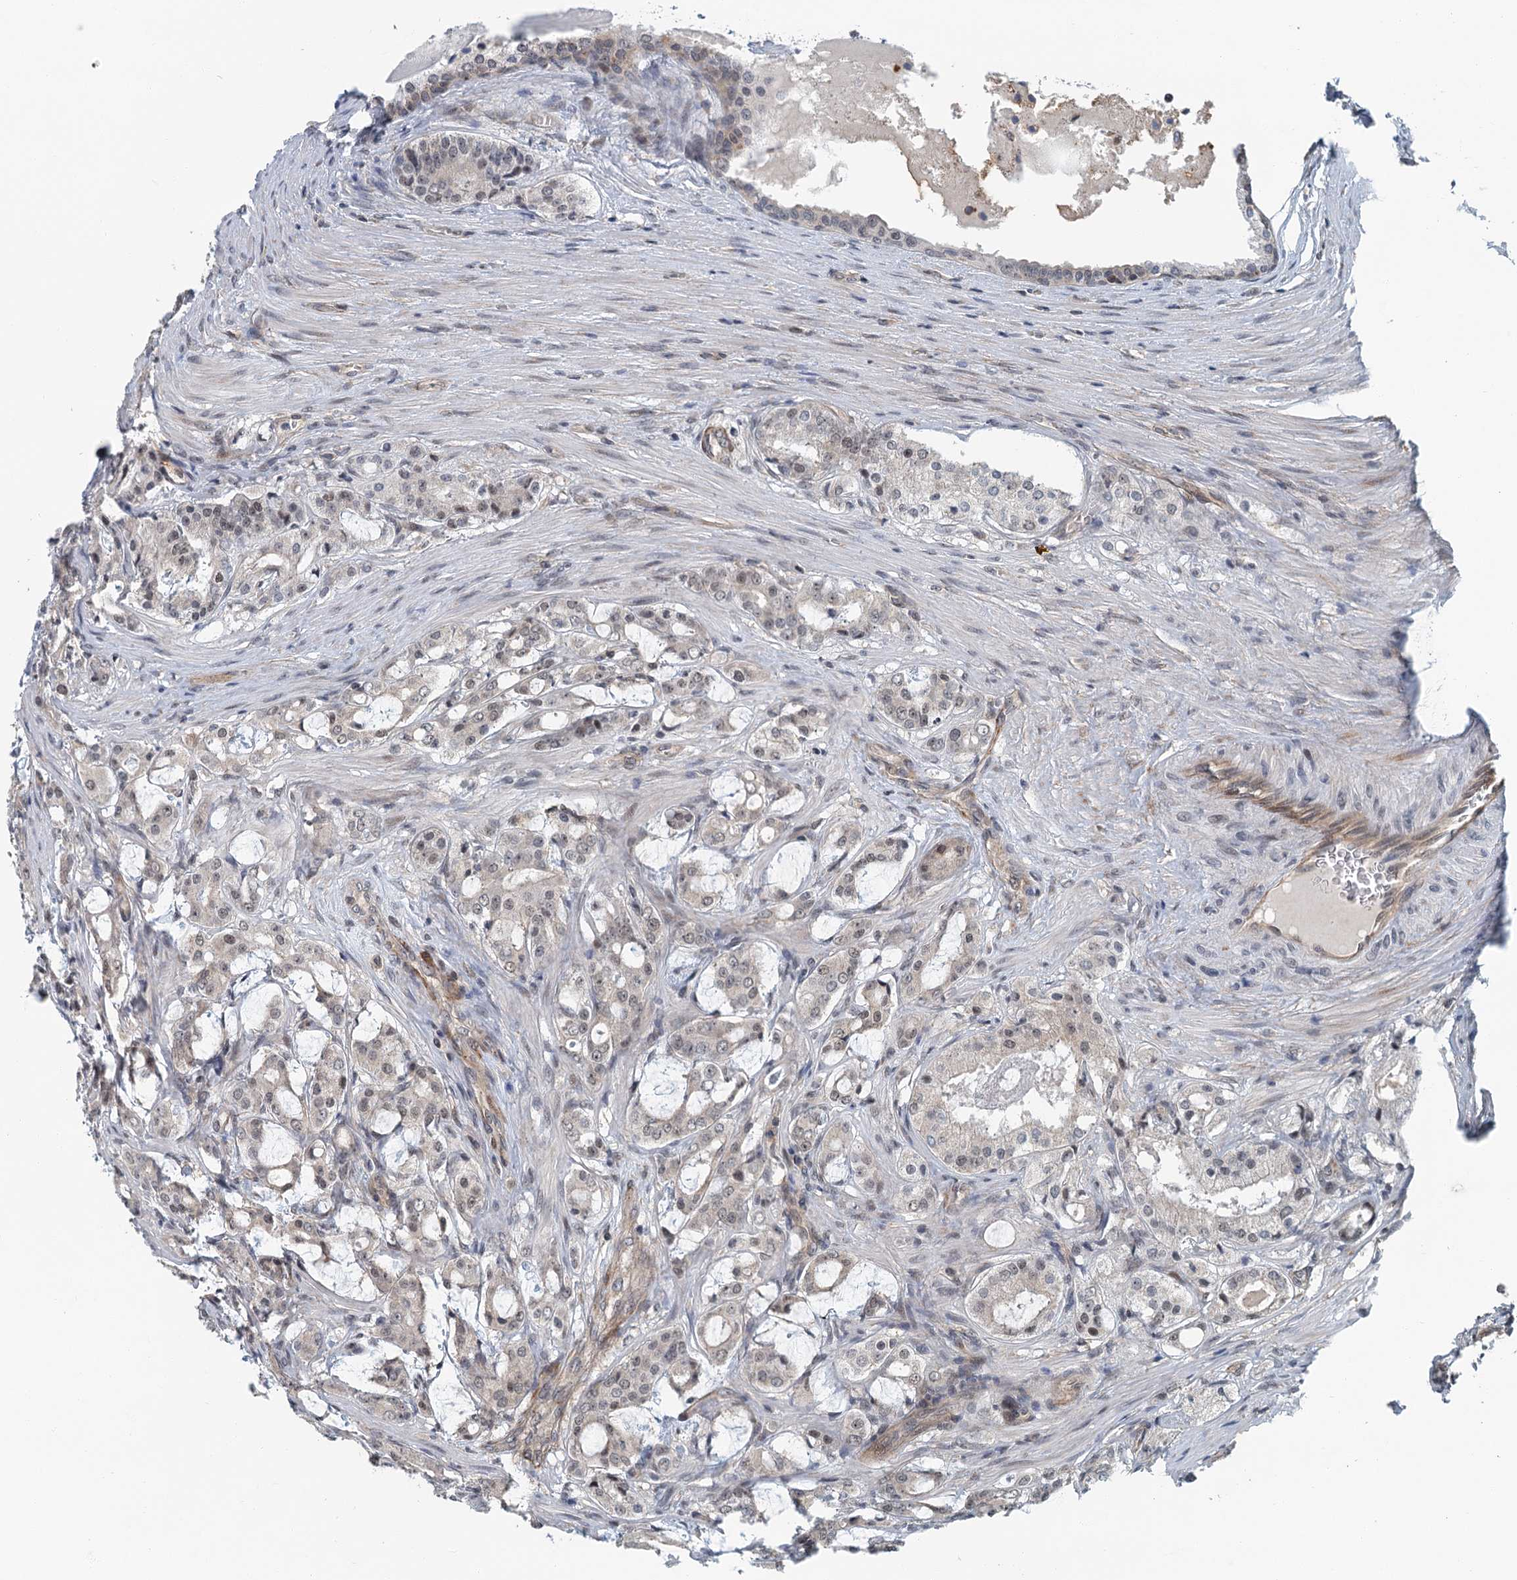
{"staining": {"intensity": "weak", "quantity": "25%-75%", "location": "nuclear"}, "tissue": "prostate cancer", "cell_type": "Tumor cells", "image_type": "cancer", "snomed": [{"axis": "morphology", "description": "Adenocarcinoma, High grade"}, {"axis": "topography", "description": "Prostate"}], "caption": "IHC (DAB (3,3'-diaminobenzidine)) staining of human prostate adenocarcinoma (high-grade) displays weak nuclear protein positivity in about 25%-75% of tumor cells.", "gene": "TAS2R42", "patient": {"sex": "male", "age": 63}}